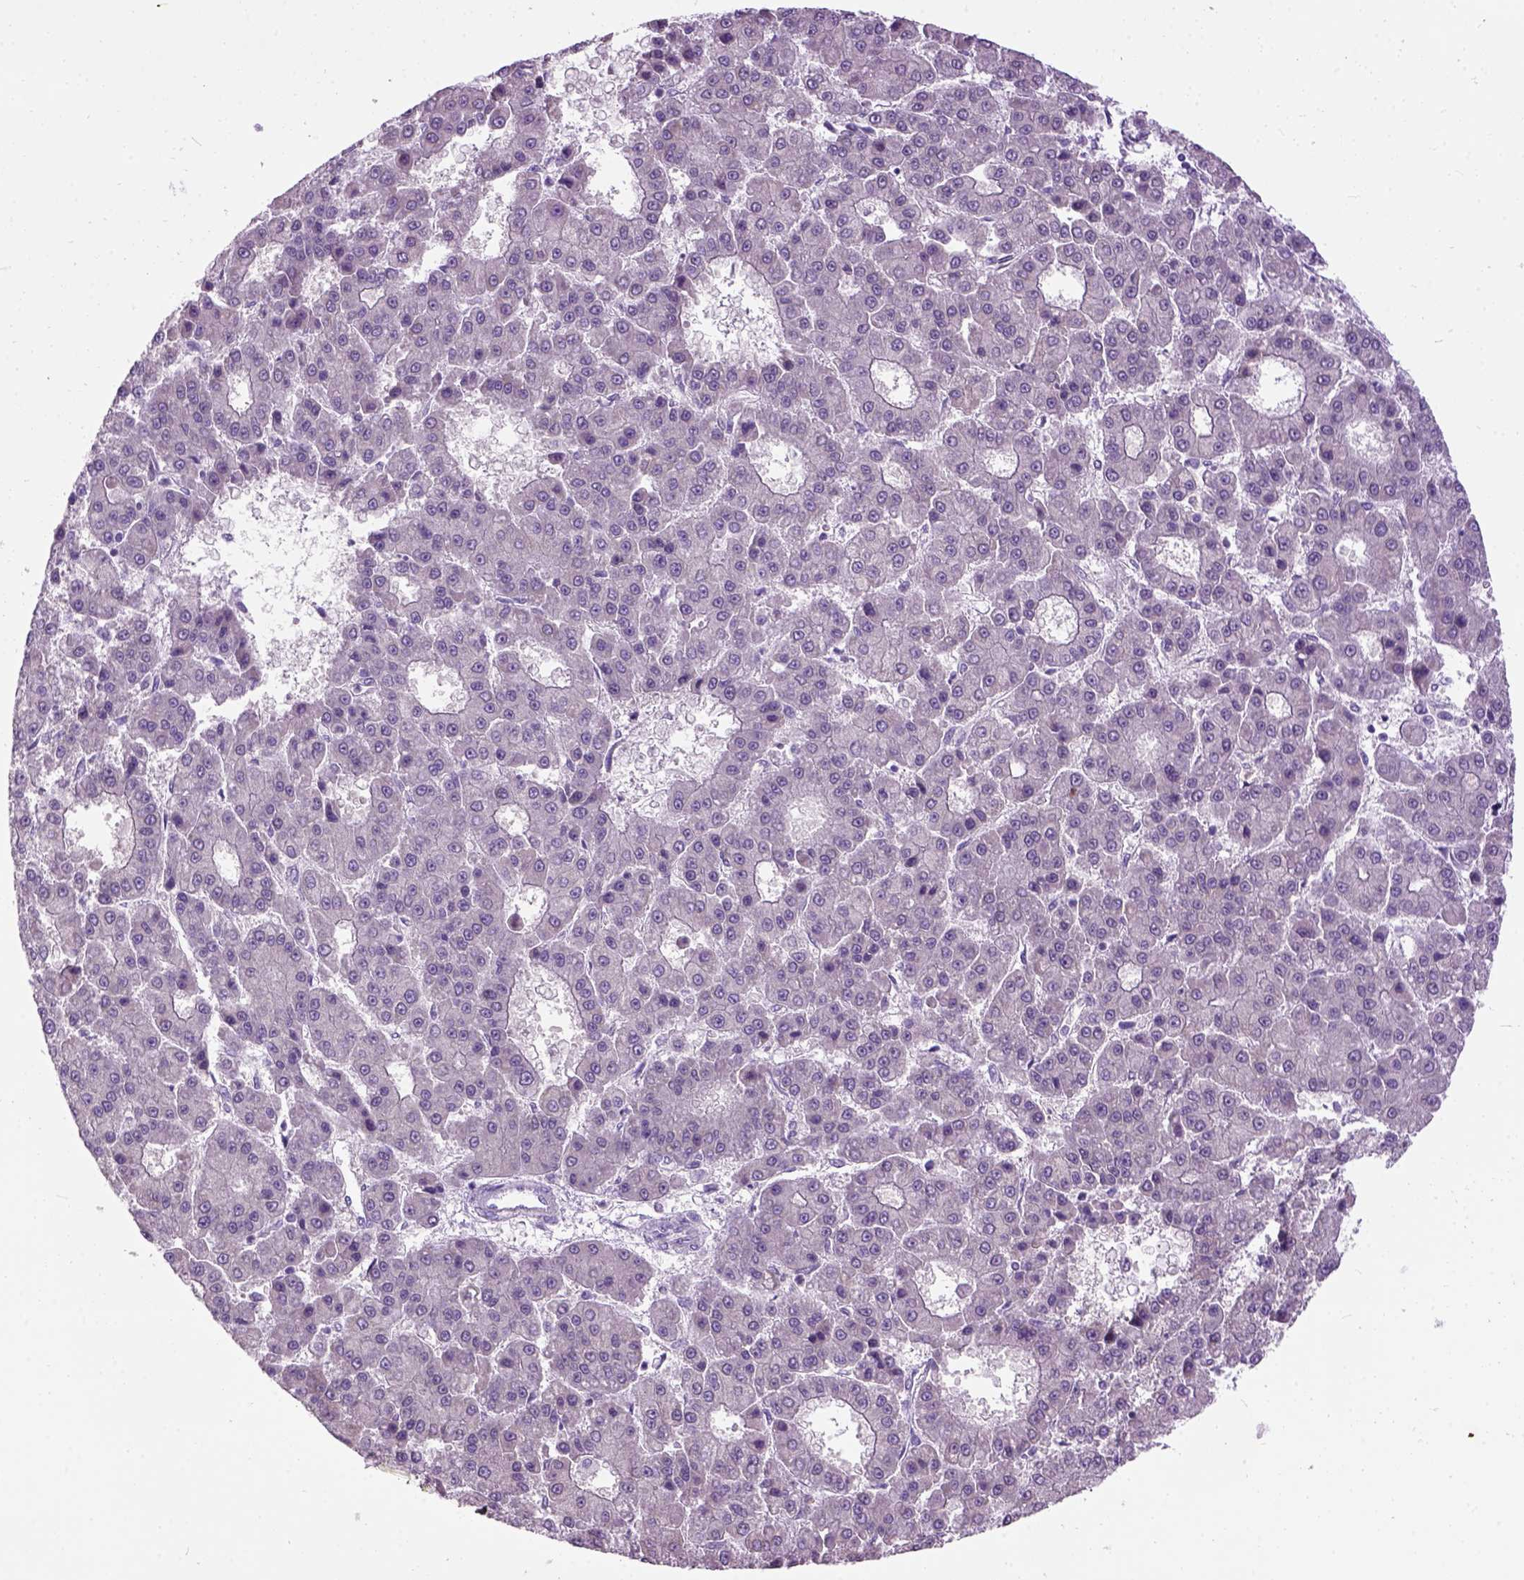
{"staining": {"intensity": "negative", "quantity": "none", "location": "none"}, "tissue": "liver cancer", "cell_type": "Tumor cells", "image_type": "cancer", "snomed": [{"axis": "morphology", "description": "Carcinoma, Hepatocellular, NOS"}, {"axis": "topography", "description": "Liver"}], "caption": "The micrograph reveals no staining of tumor cells in liver cancer (hepatocellular carcinoma). The staining is performed using DAB (3,3'-diaminobenzidine) brown chromogen with nuclei counter-stained in using hematoxylin.", "gene": "MAPT", "patient": {"sex": "male", "age": 70}}